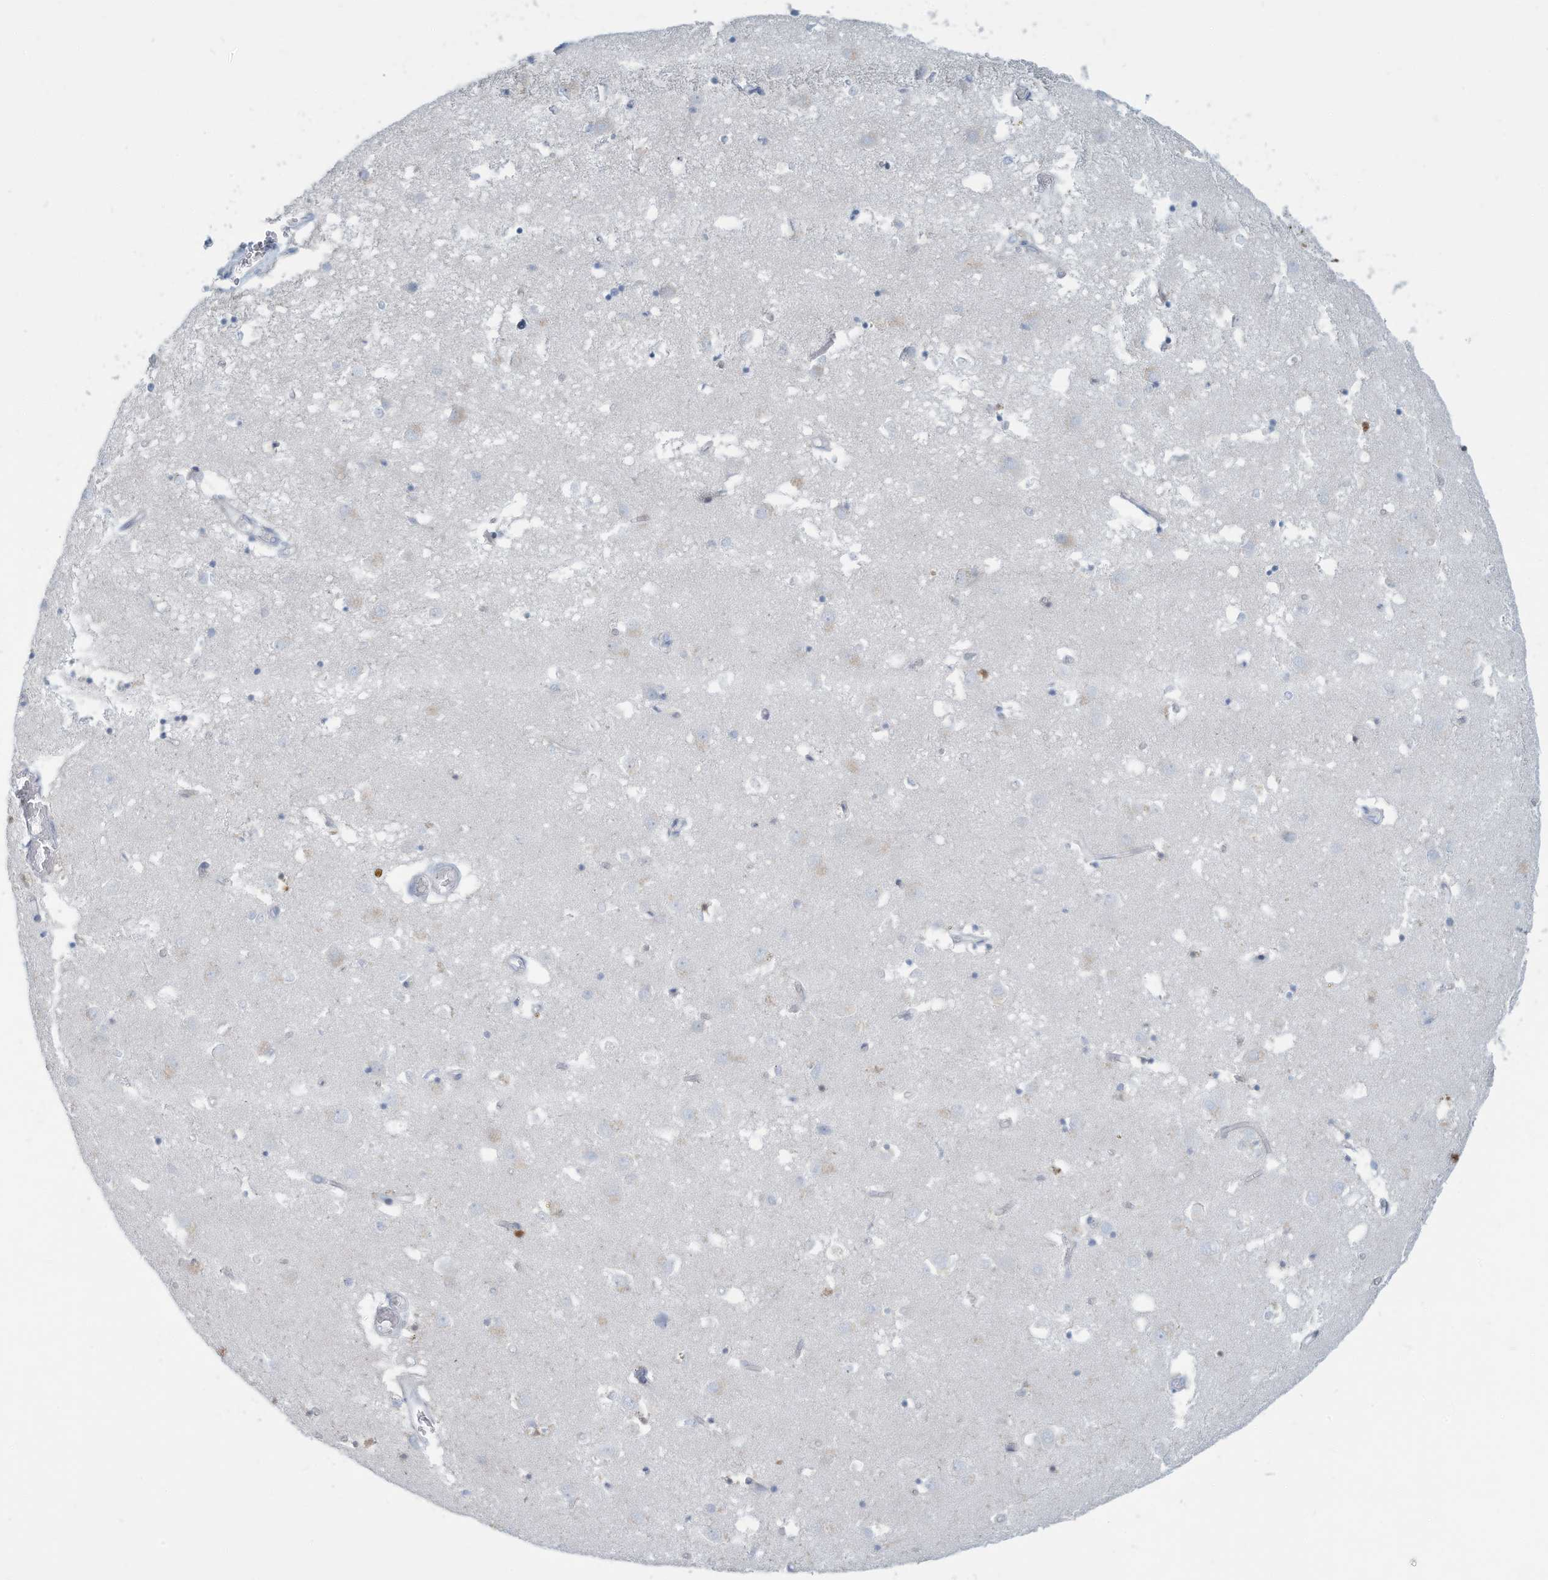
{"staining": {"intensity": "negative", "quantity": "none", "location": "none"}, "tissue": "caudate", "cell_type": "Glial cells", "image_type": "normal", "snomed": [{"axis": "morphology", "description": "Normal tissue, NOS"}, {"axis": "topography", "description": "Lateral ventricle wall"}], "caption": "Immunohistochemistry image of benign caudate: caudate stained with DAB (3,3'-diaminobenzidine) demonstrates no significant protein expression in glial cells. The staining was performed using DAB (3,3'-diaminobenzidine) to visualize the protein expression in brown, while the nuclei were stained in blue with hematoxylin (Magnification: 20x).", "gene": "ERI2", "patient": {"sex": "male", "age": 70}}